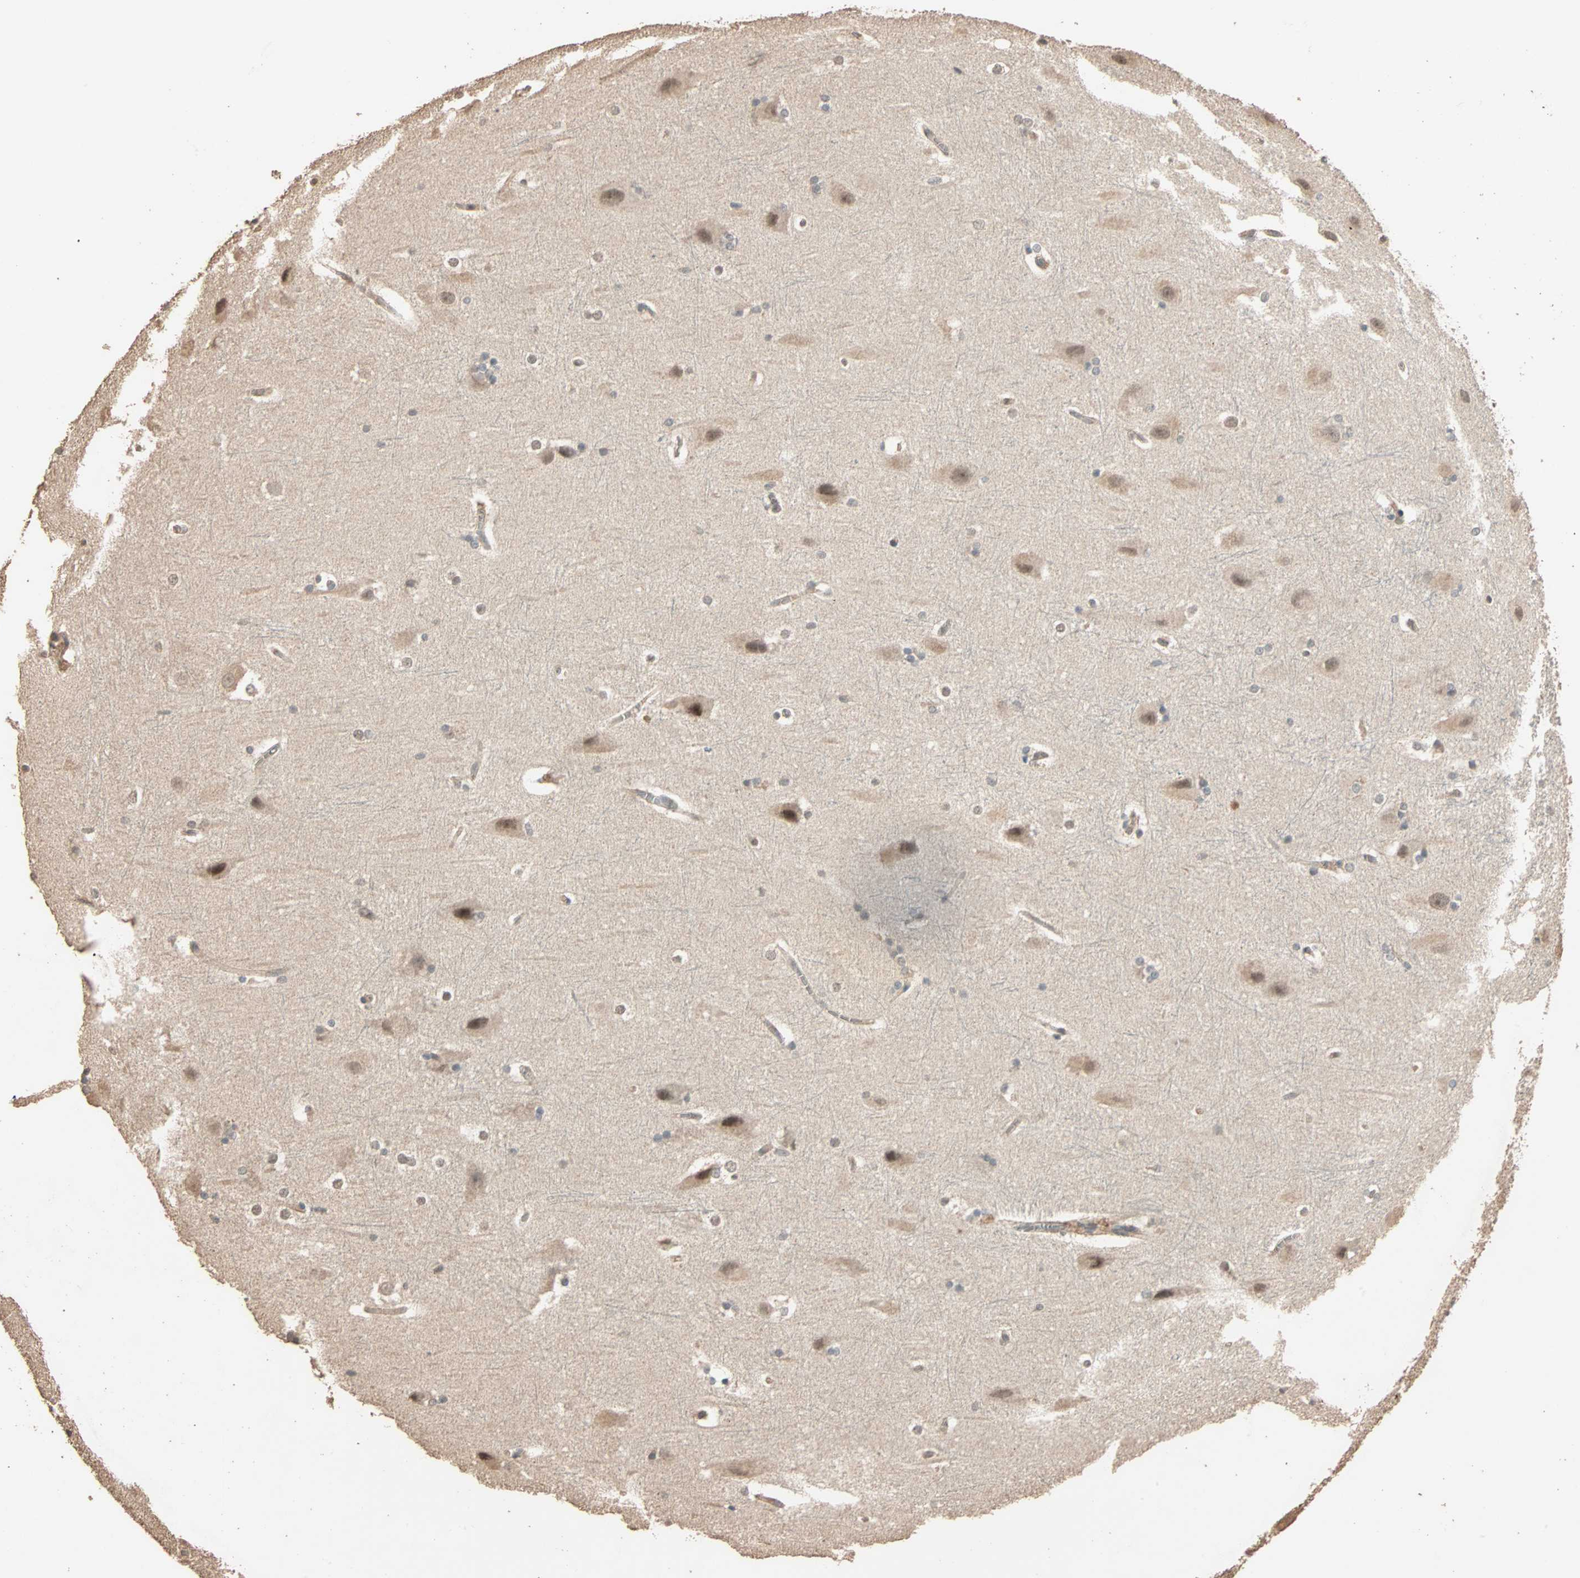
{"staining": {"intensity": "weak", "quantity": "25%-75%", "location": "nuclear"}, "tissue": "hippocampus", "cell_type": "Glial cells", "image_type": "normal", "snomed": [{"axis": "morphology", "description": "Normal tissue, NOS"}, {"axis": "topography", "description": "Hippocampus"}], "caption": "Hippocampus stained for a protein shows weak nuclear positivity in glial cells. The staining was performed using DAB (3,3'-diaminobenzidine), with brown indicating positive protein expression. Nuclei are stained blue with hematoxylin.", "gene": "ZBTB33", "patient": {"sex": "female", "age": 19}}